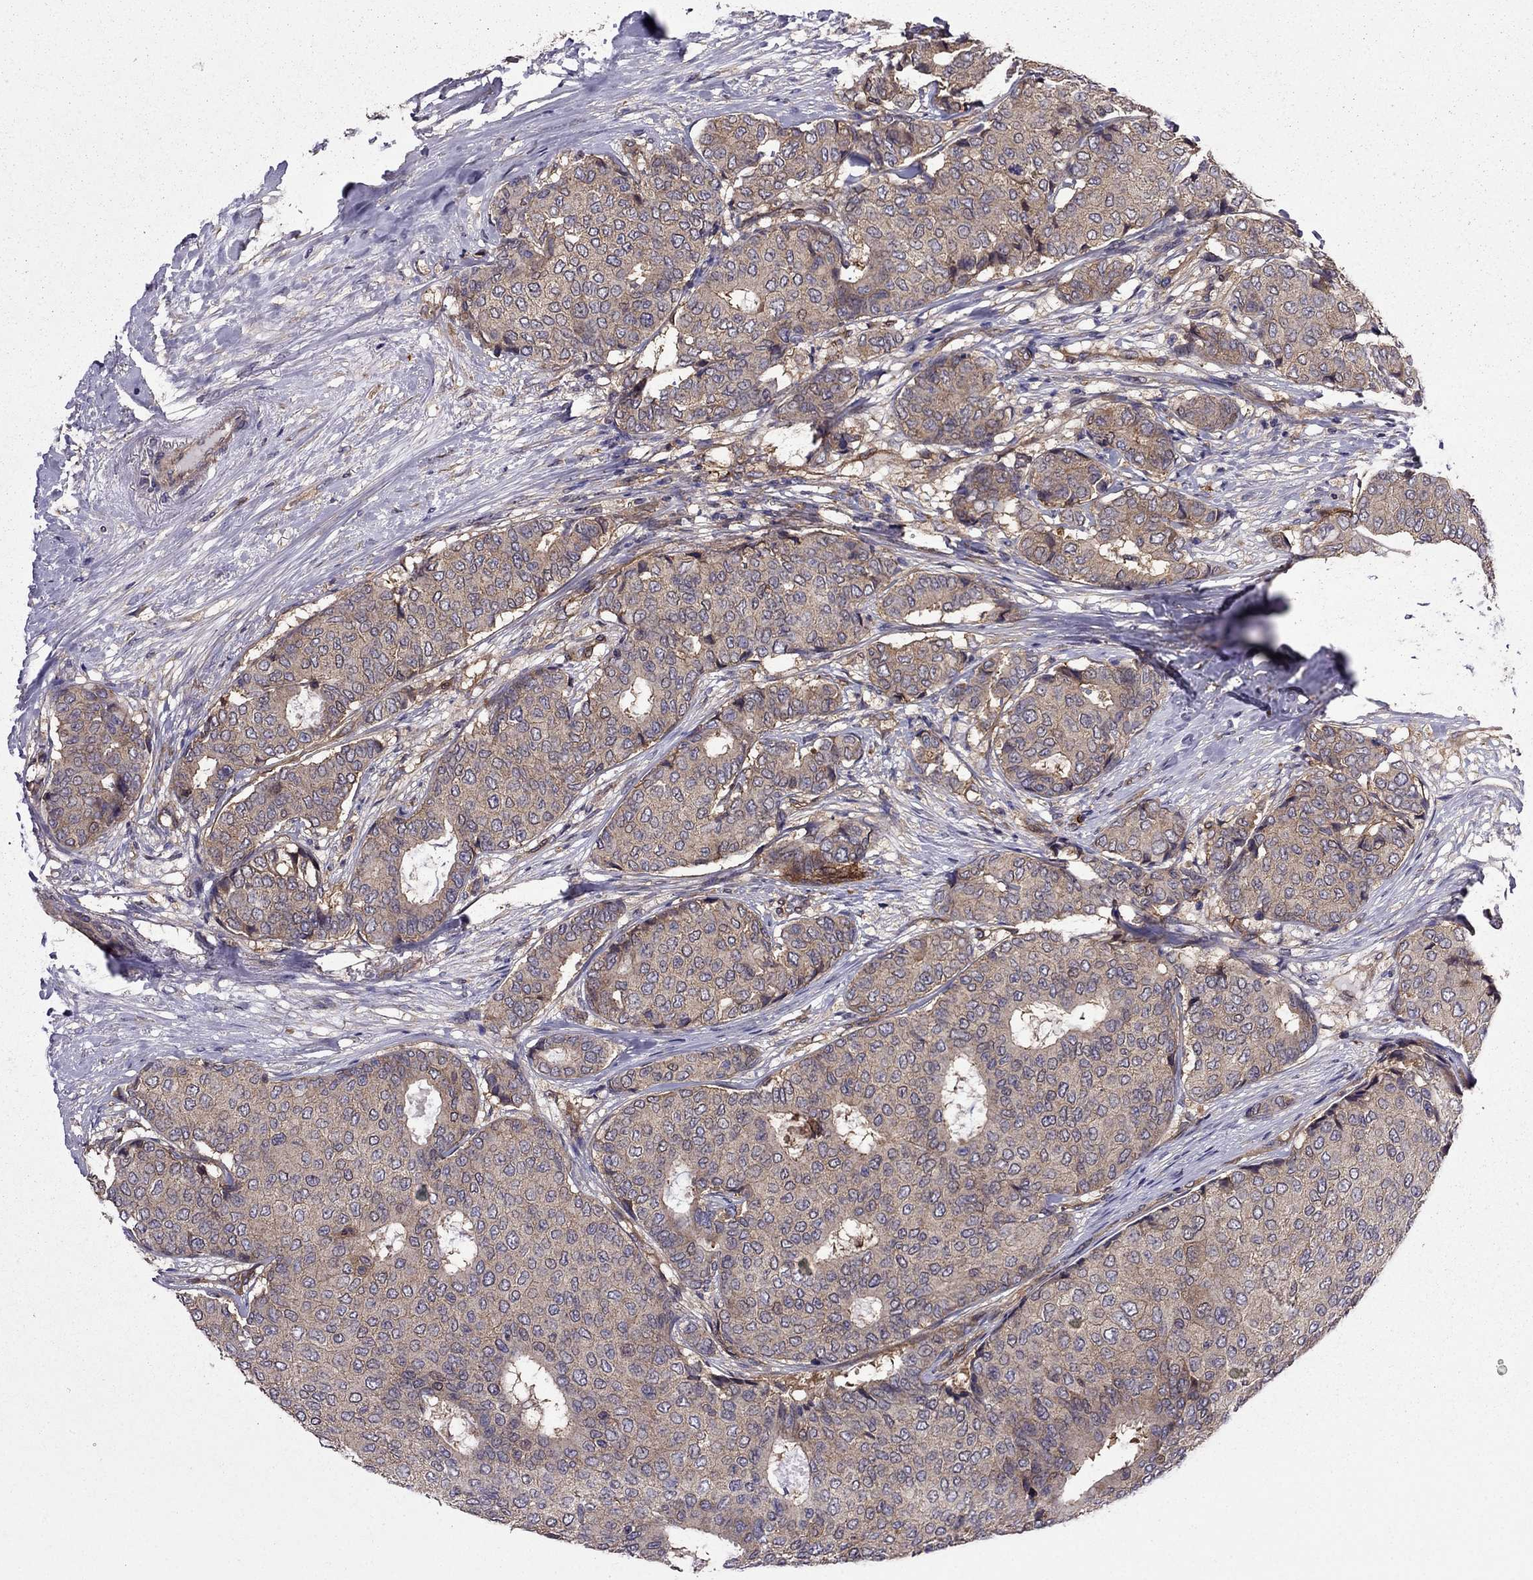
{"staining": {"intensity": "weak", "quantity": ">75%", "location": "cytoplasmic/membranous"}, "tissue": "breast cancer", "cell_type": "Tumor cells", "image_type": "cancer", "snomed": [{"axis": "morphology", "description": "Duct carcinoma"}, {"axis": "topography", "description": "Breast"}], "caption": "A low amount of weak cytoplasmic/membranous expression is identified in about >75% of tumor cells in invasive ductal carcinoma (breast) tissue.", "gene": "ITGB1", "patient": {"sex": "female", "age": 75}}